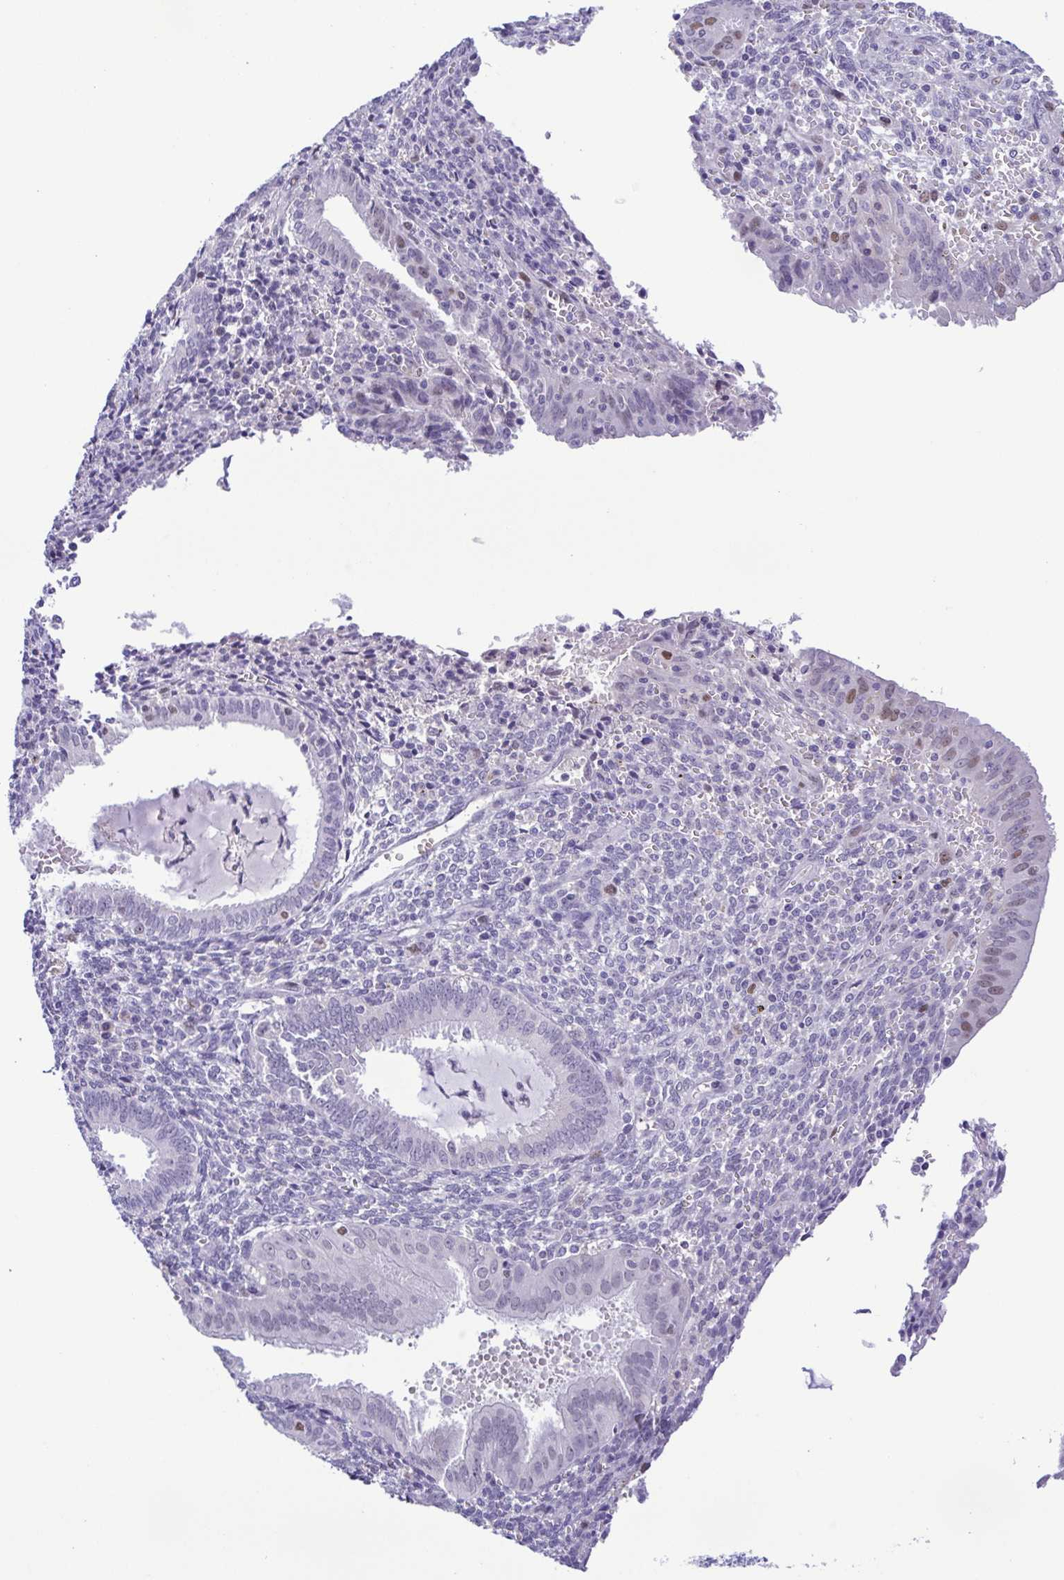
{"staining": {"intensity": "negative", "quantity": "none", "location": "none"}, "tissue": "endometrium", "cell_type": "Cells in endometrial stroma", "image_type": "normal", "snomed": [{"axis": "morphology", "description": "Normal tissue, NOS"}, {"axis": "topography", "description": "Endometrium"}], "caption": "Immunohistochemistry (IHC) histopathology image of unremarkable endometrium: endometrium stained with DAB (3,3'-diaminobenzidine) demonstrates no significant protein staining in cells in endometrial stroma. (Brightfield microscopy of DAB immunohistochemistry at high magnification).", "gene": "TIPIN", "patient": {"sex": "female", "age": 41}}